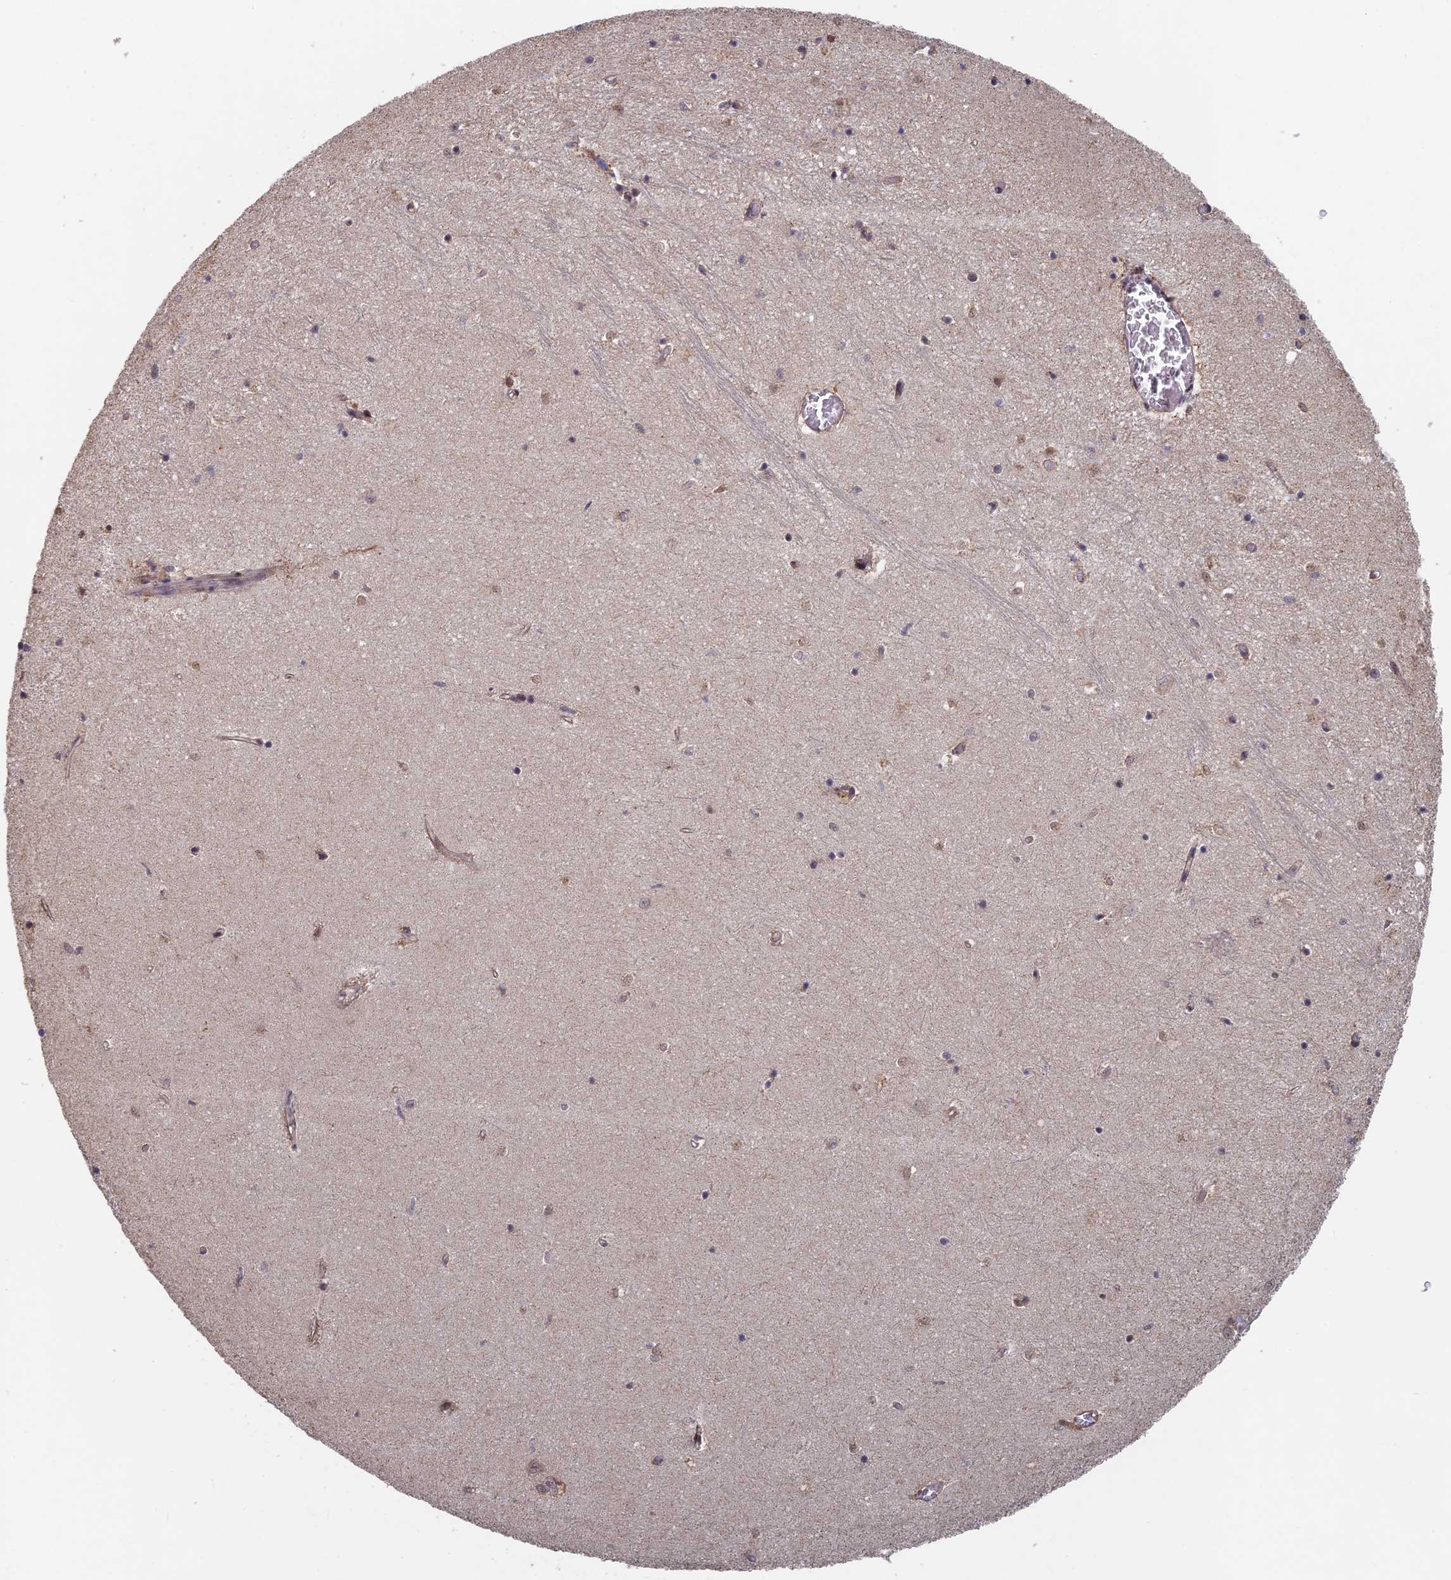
{"staining": {"intensity": "weak", "quantity": "<25%", "location": "cytoplasmic/membranous"}, "tissue": "hippocampus", "cell_type": "Glial cells", "image_type": "normal", "snomed": [{"axis": "morphology", "description": "Normal tissue, NOS"}, {"axis": "topography", "description": "Hippocampus"}], "caption": "Image shows no significant protein staining in glial cells of benign hippocampus. Brightfield microscopy of immunohistochemistry stained with DAB (3,3'-diaminobenzidine) (brown) and hematoxylin (blue), captured at high magnification.", "gene": "KIAA1328", "patient": {"sex": "female", "age": 64}}